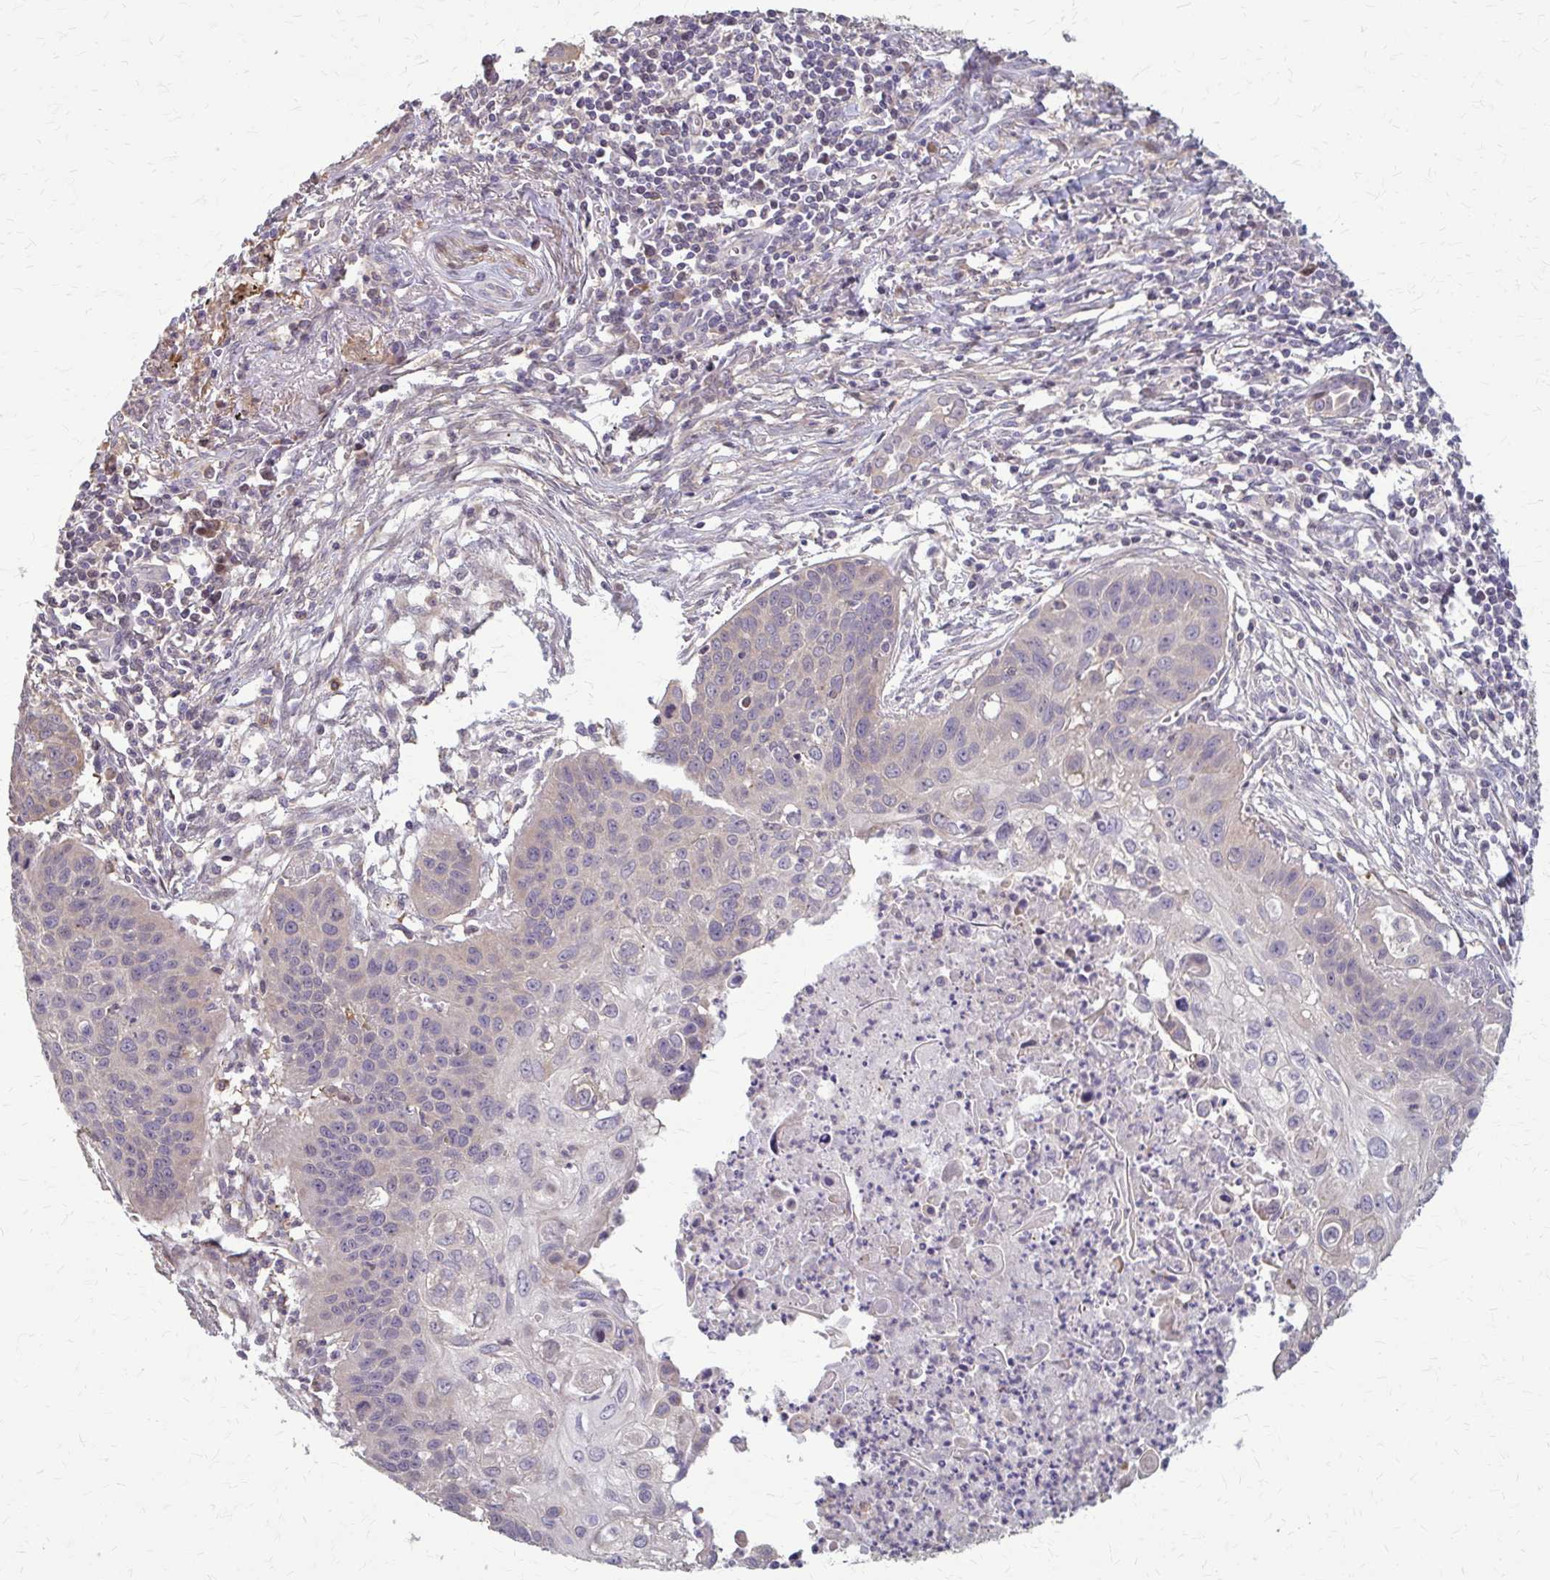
{"staining": {"intensity": "negative", "quantity": "none", "location": "none"}, "tissue": "lung cancer", "cell_type": "Tumor cells", "image_type": "cancer", "snomed": [{"axis": "morphology", "description": "Squamous cell carcinoma, NOS"}, {"axis": "topography", "description": "Lung"}], "caption": "Tumor cells are negative for brown protein staining in lung squamous cell carcinoma.", "gene": "ZNF34", "patient": {"sex": "male", "age": 71}}